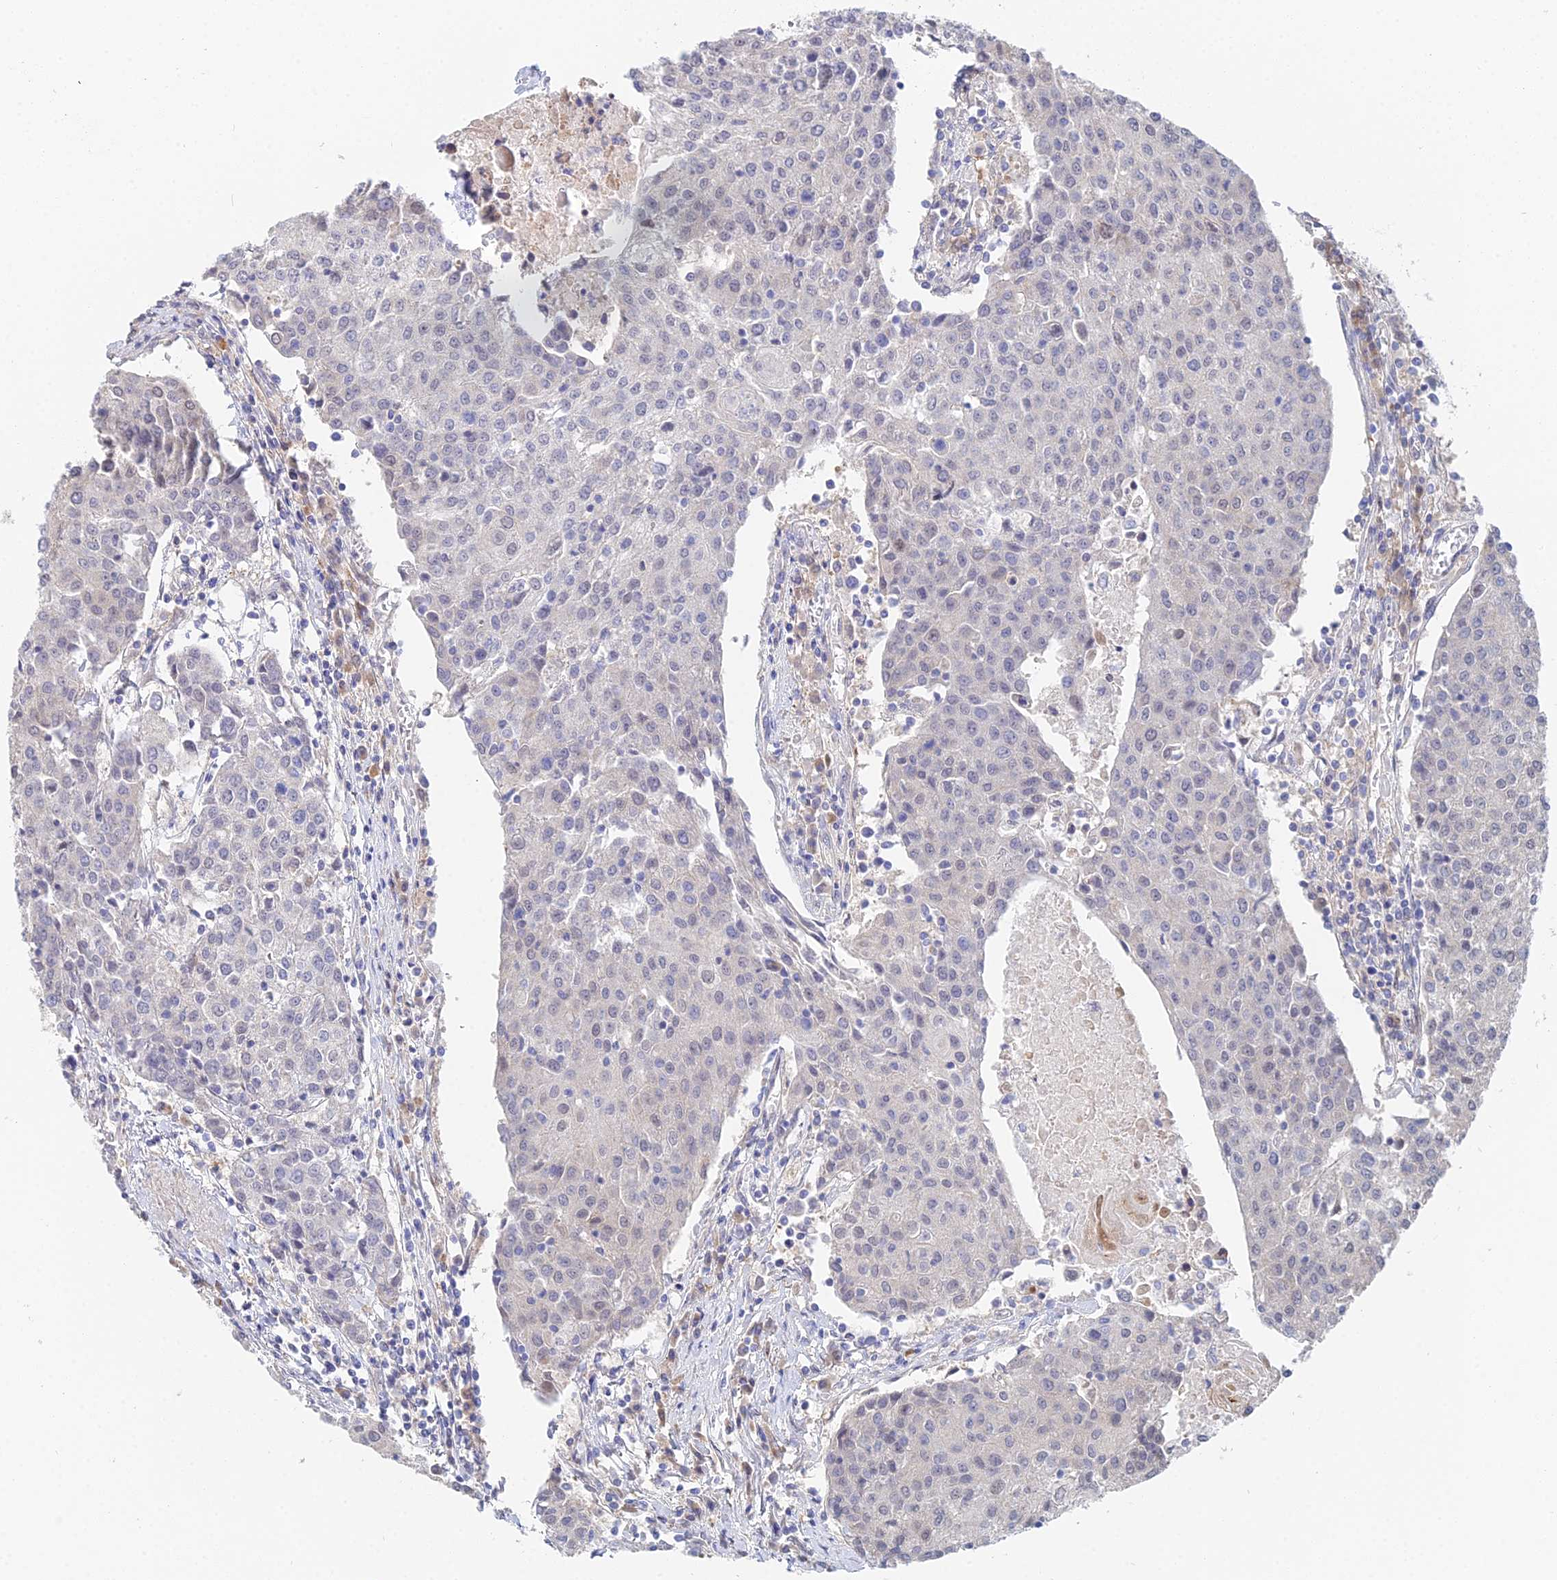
{"staining": {"intensity": "negative", "quantity": "none", "location": "none"}, "tissue": "urothelial cancer", "cell_type": "Tumor cells", "image_type": "cancer", "snomed": [{"axis": "morphology", "description": "Urothelial carcinoma, High grade"}, {"axis": "topography", "description": "Urinary bladder"}], "caption": "An IHC photomicrograph of urothelial cancer is shown. There is no staining in tumor cells of urothelial cancer. (DAB (3,3'-diaminobenzidine) IHC visualized using brightfield microscopy, high magnification).", "gene": "DNAH14", "patient": {"sex": "female", "age": 85}}